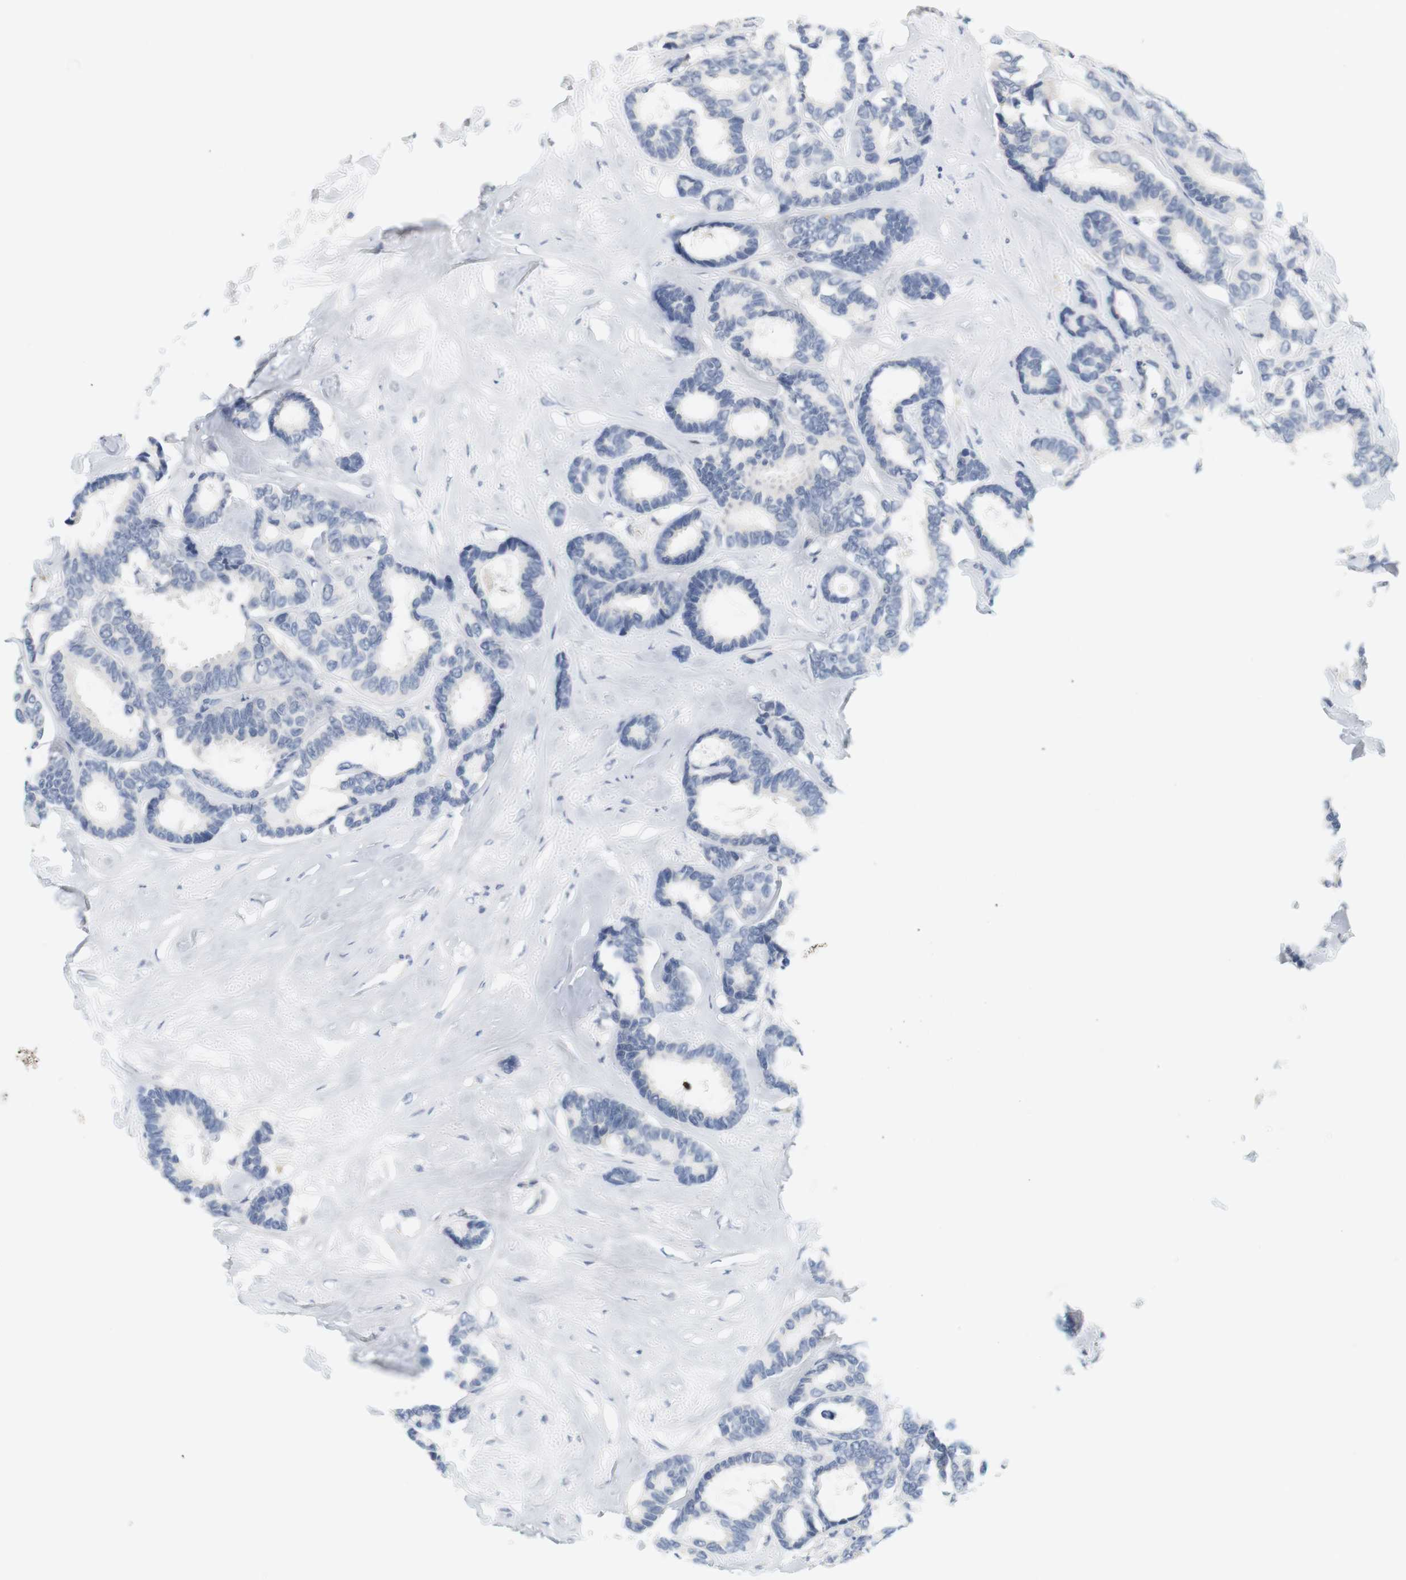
{"staining": {"intensity": "negative", "quantity": "none", "location": "none"}, "tissue": "breast cancer", "cell_type": "Tumor cells", "image_type": "cancer", "snomed": [{"axis": "morphology", "description": "Duct carcinoma"}, {"axis": "topography", "description": "Breast"}], "caption": "Breast cancer was stained to show a protein in brown. There is no significant positivity in tumor cells.", "gene": "OPRM1", "patient": {"sex": "female", "age": 87}}